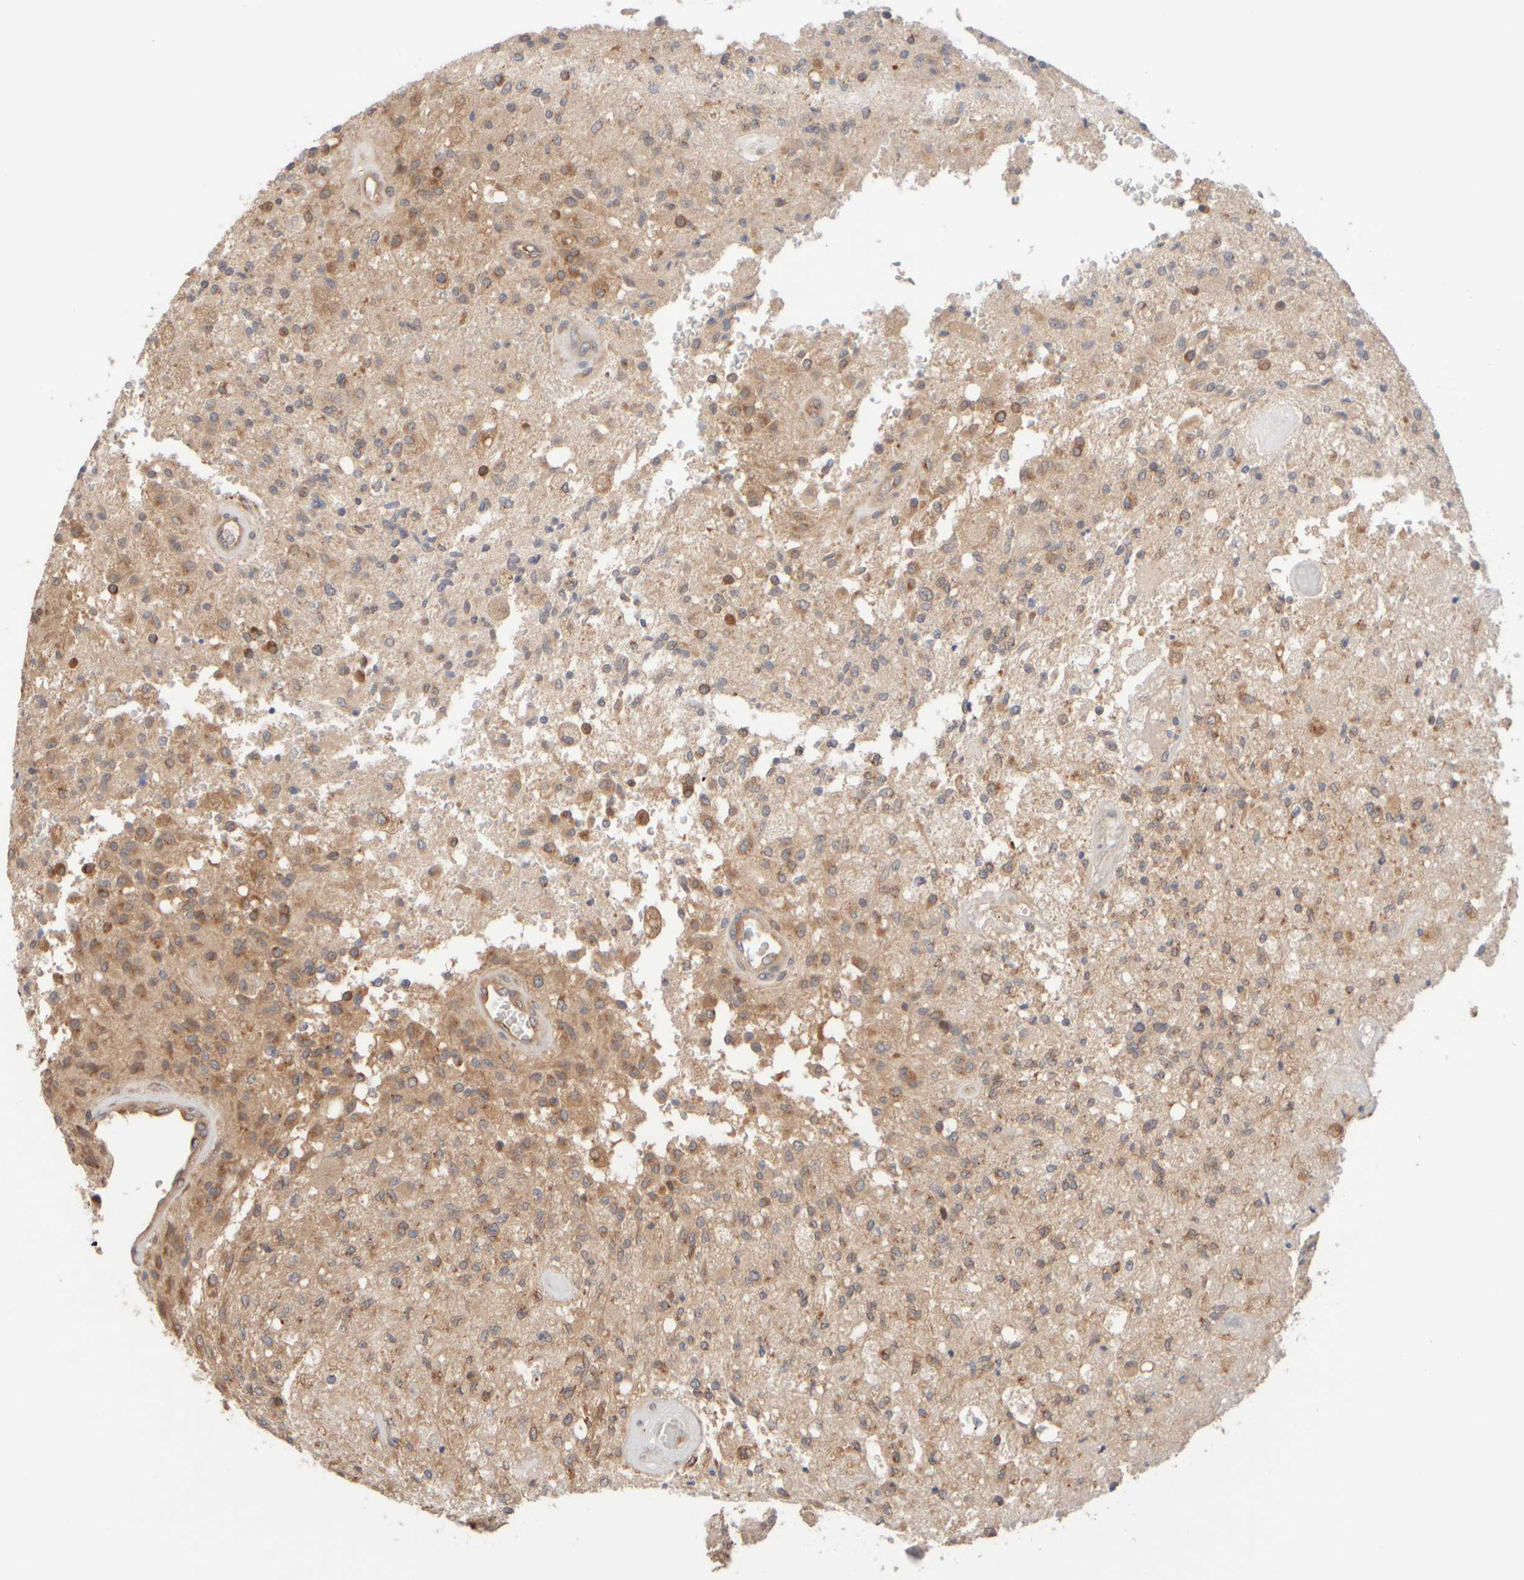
{"staining": {"intensity": "weak", "quantity": ">75%", "location": "cytoplasmic/membranous"}, "tissue": "glioma", "cell_type": "Tumor cells", "image_type": "cancer", "snomed": [{"axis": "morphology", "description": "Normal tissue, NOS"}, {"axis": "morphology", "description": "Glioma, malignant, High grade"}, {"axis": "topography", "description": "Cerebral cortex"}], "caption": "Human high-grade glioma (malignant) stained with a protein marker reveals weak staining in tumor cells.", "gene": "RABEP1", "patient": {"sex": "male", "age": 77}}